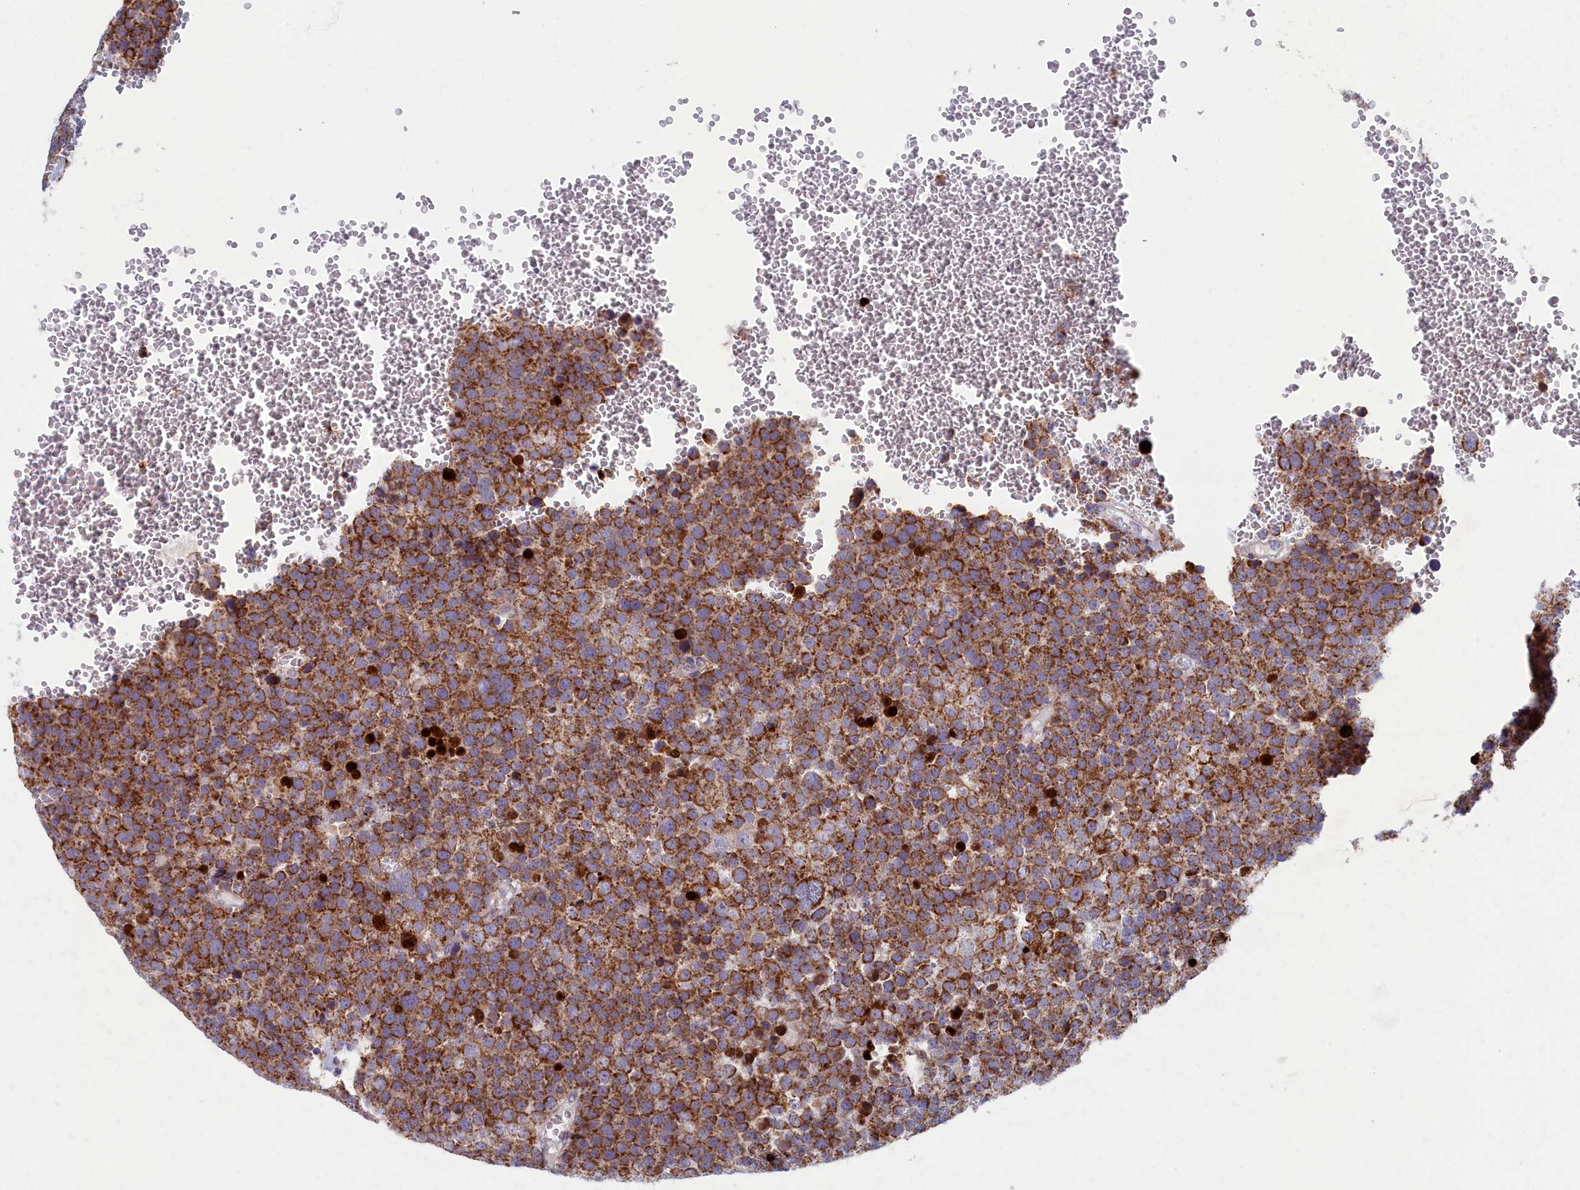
{"staining": {"intensity": "moderate", "quantity": ">75%", "location": "cytoplasmic/membranous"}, "tissue": "testis cancer", "cell_type": "Tumor cells", "image_type": "cancer", "snomed": [{"axis": "morphology", "description": "Seminoma, NOS"}, {"axis": "topography", "description": "Testis"}], "caption": "Testis cancer (seminoma) stained with a brown dye displays moderate cytoplasmic/membranous positive expression in approximately >75% of tumor cells.", "gene": "MRPS25", "patient": {"sex": "male", "age": 71}}